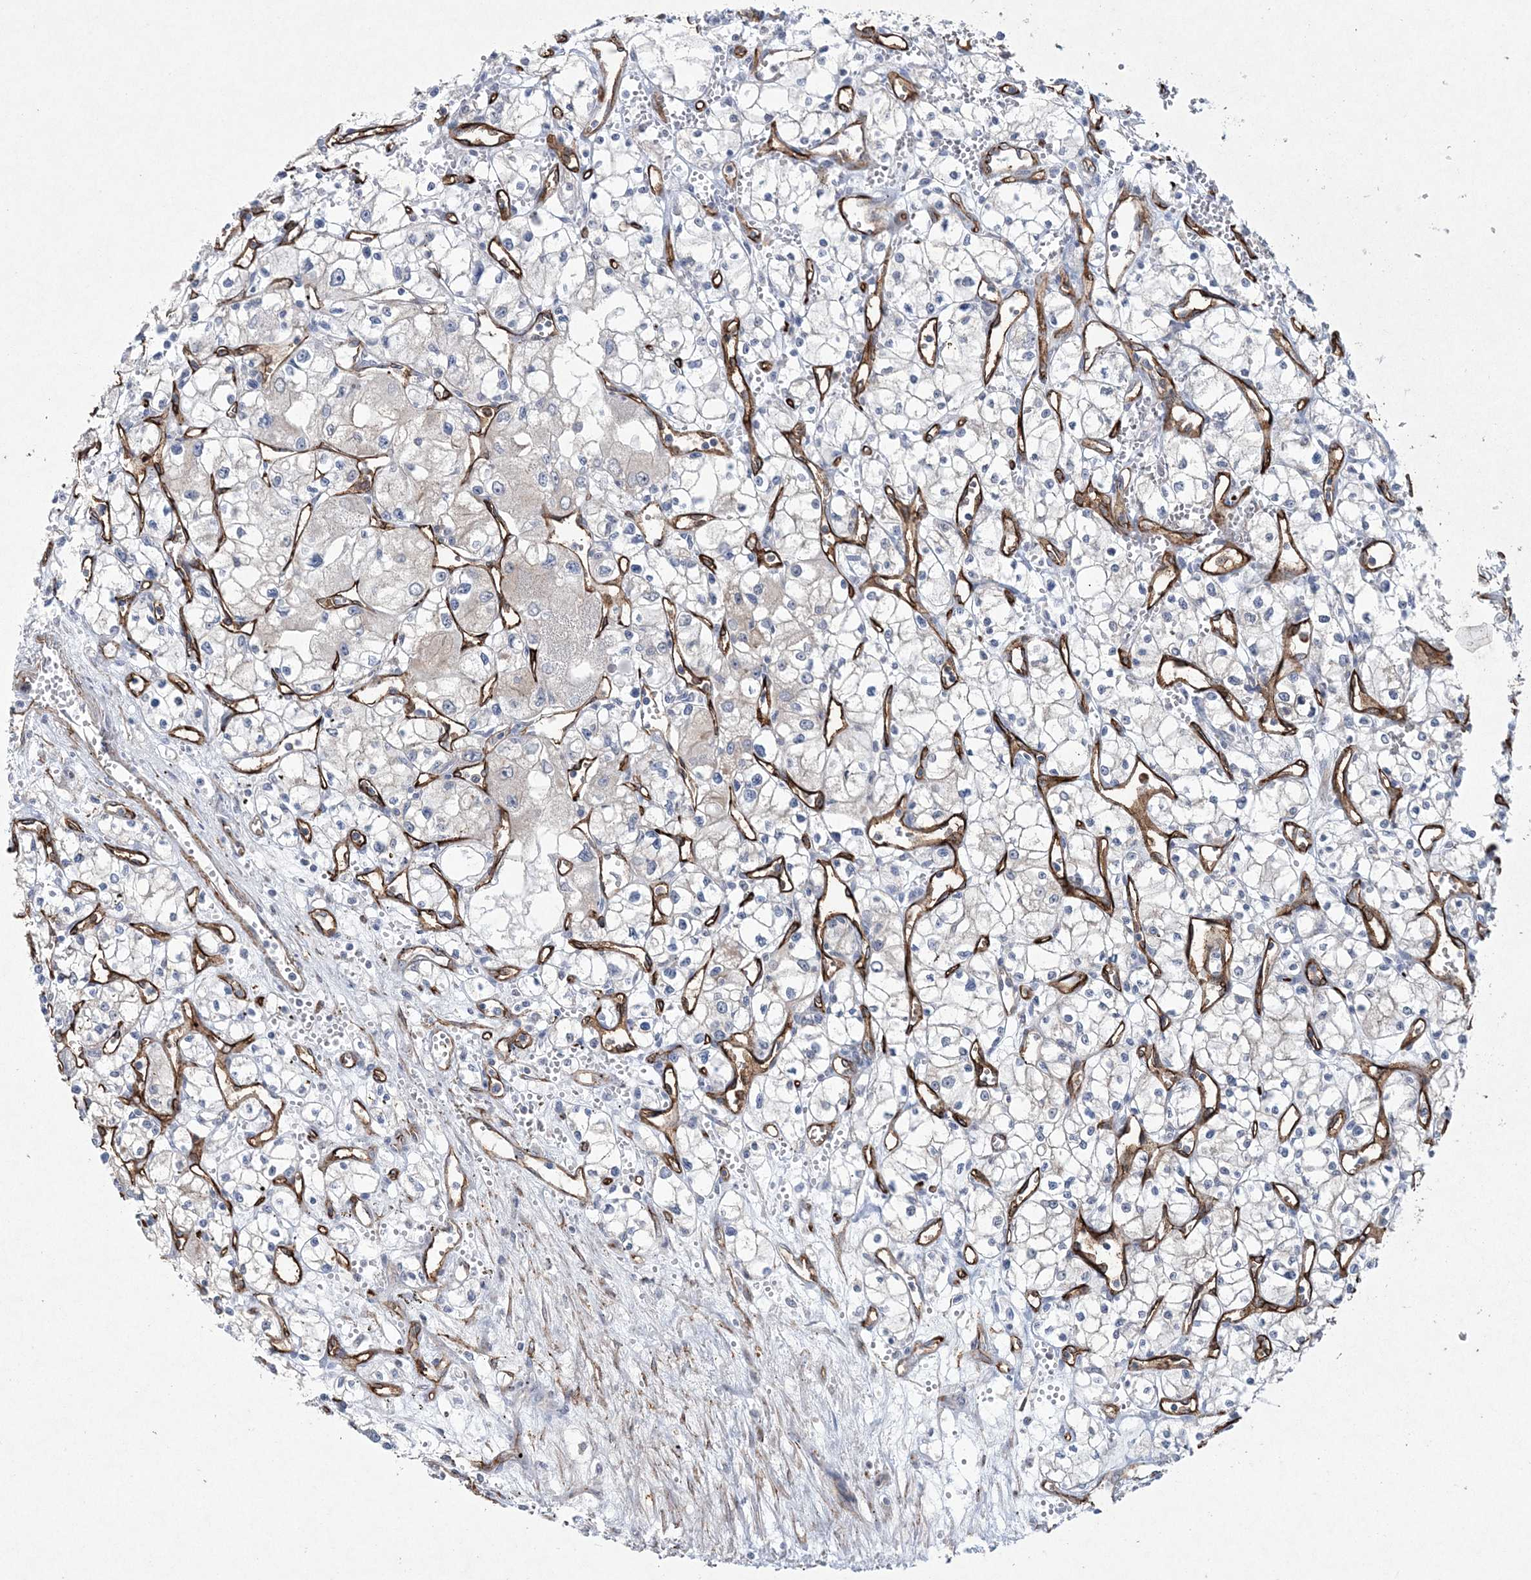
{"staining": {"intensity": "negative", "quantity": "none", "location": "none"}, "tissue": "renal cancer", "cell_type": "Tumor cells", "image_type": "cancer", "snomed": [{"axis": "morphology", "description": "Adenocarcinoma, NOS"}, {"axis": "topography", "description": "Kidney"}], "caption": "Tumor cells are negative for brown protein staining in renal cancer (adenocarcinoma).", "gene": "DPCD", "patient": {"sex": "male", "age": 59}}